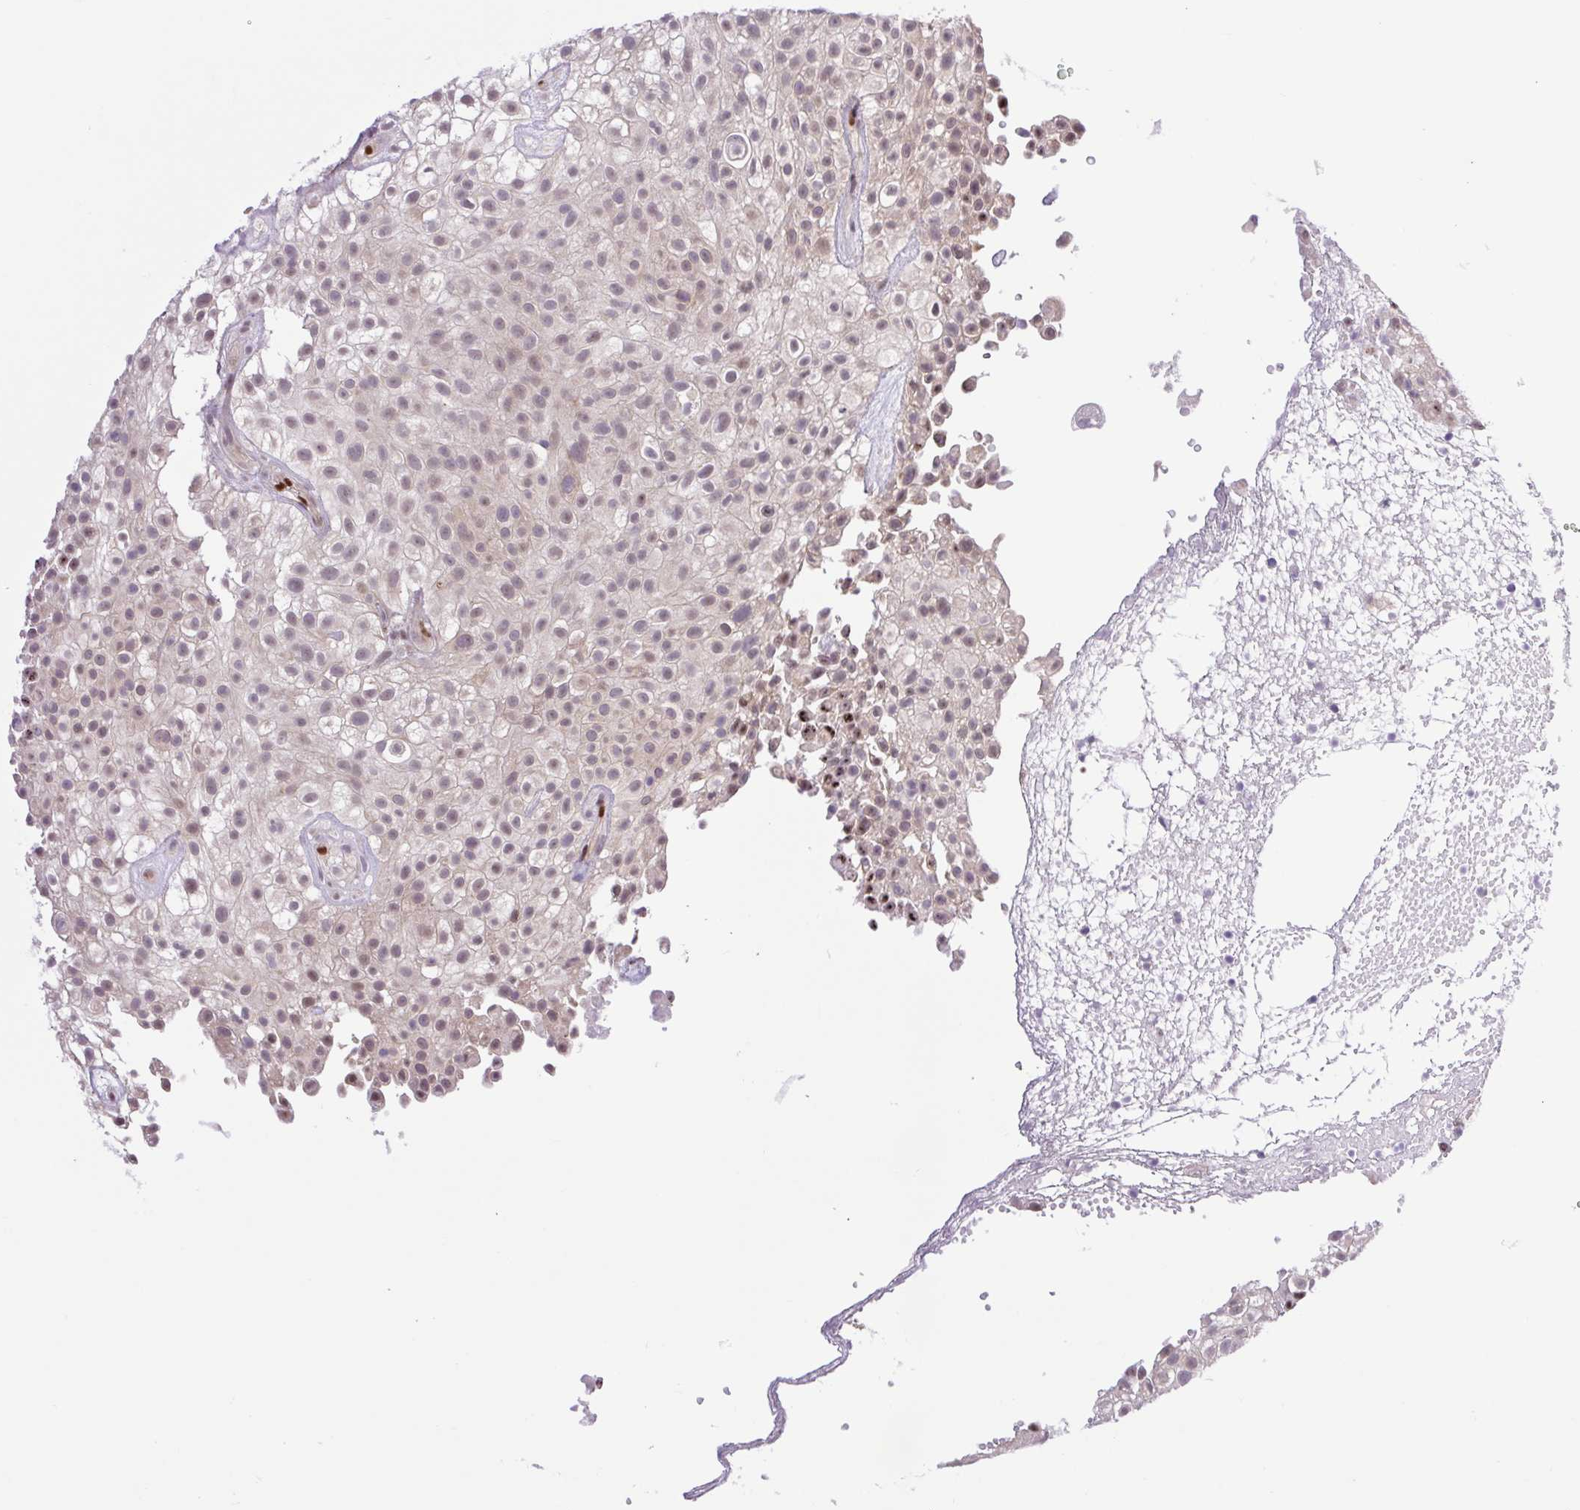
{"staining": {"intensity": "weak", "quantity": "25%-75%", "location": "nuclear"}, "tissue": "urothelial cancer", "cell_type": "Tumor cells", "image_type": "cancer", "snomed": [{"axis": "morphology", "description": "Urothelial carcinoma, High grade"}, {"axis": "topography", "description": "Urinary bladder"}], "caption": "Protein staining of high-grade urothelial carcinoma tissue shows weak nuclear positivity in about 25%-75% of tumor cells.", "gene": "ERG", "patient": {"sex": "male", "age": 56}}